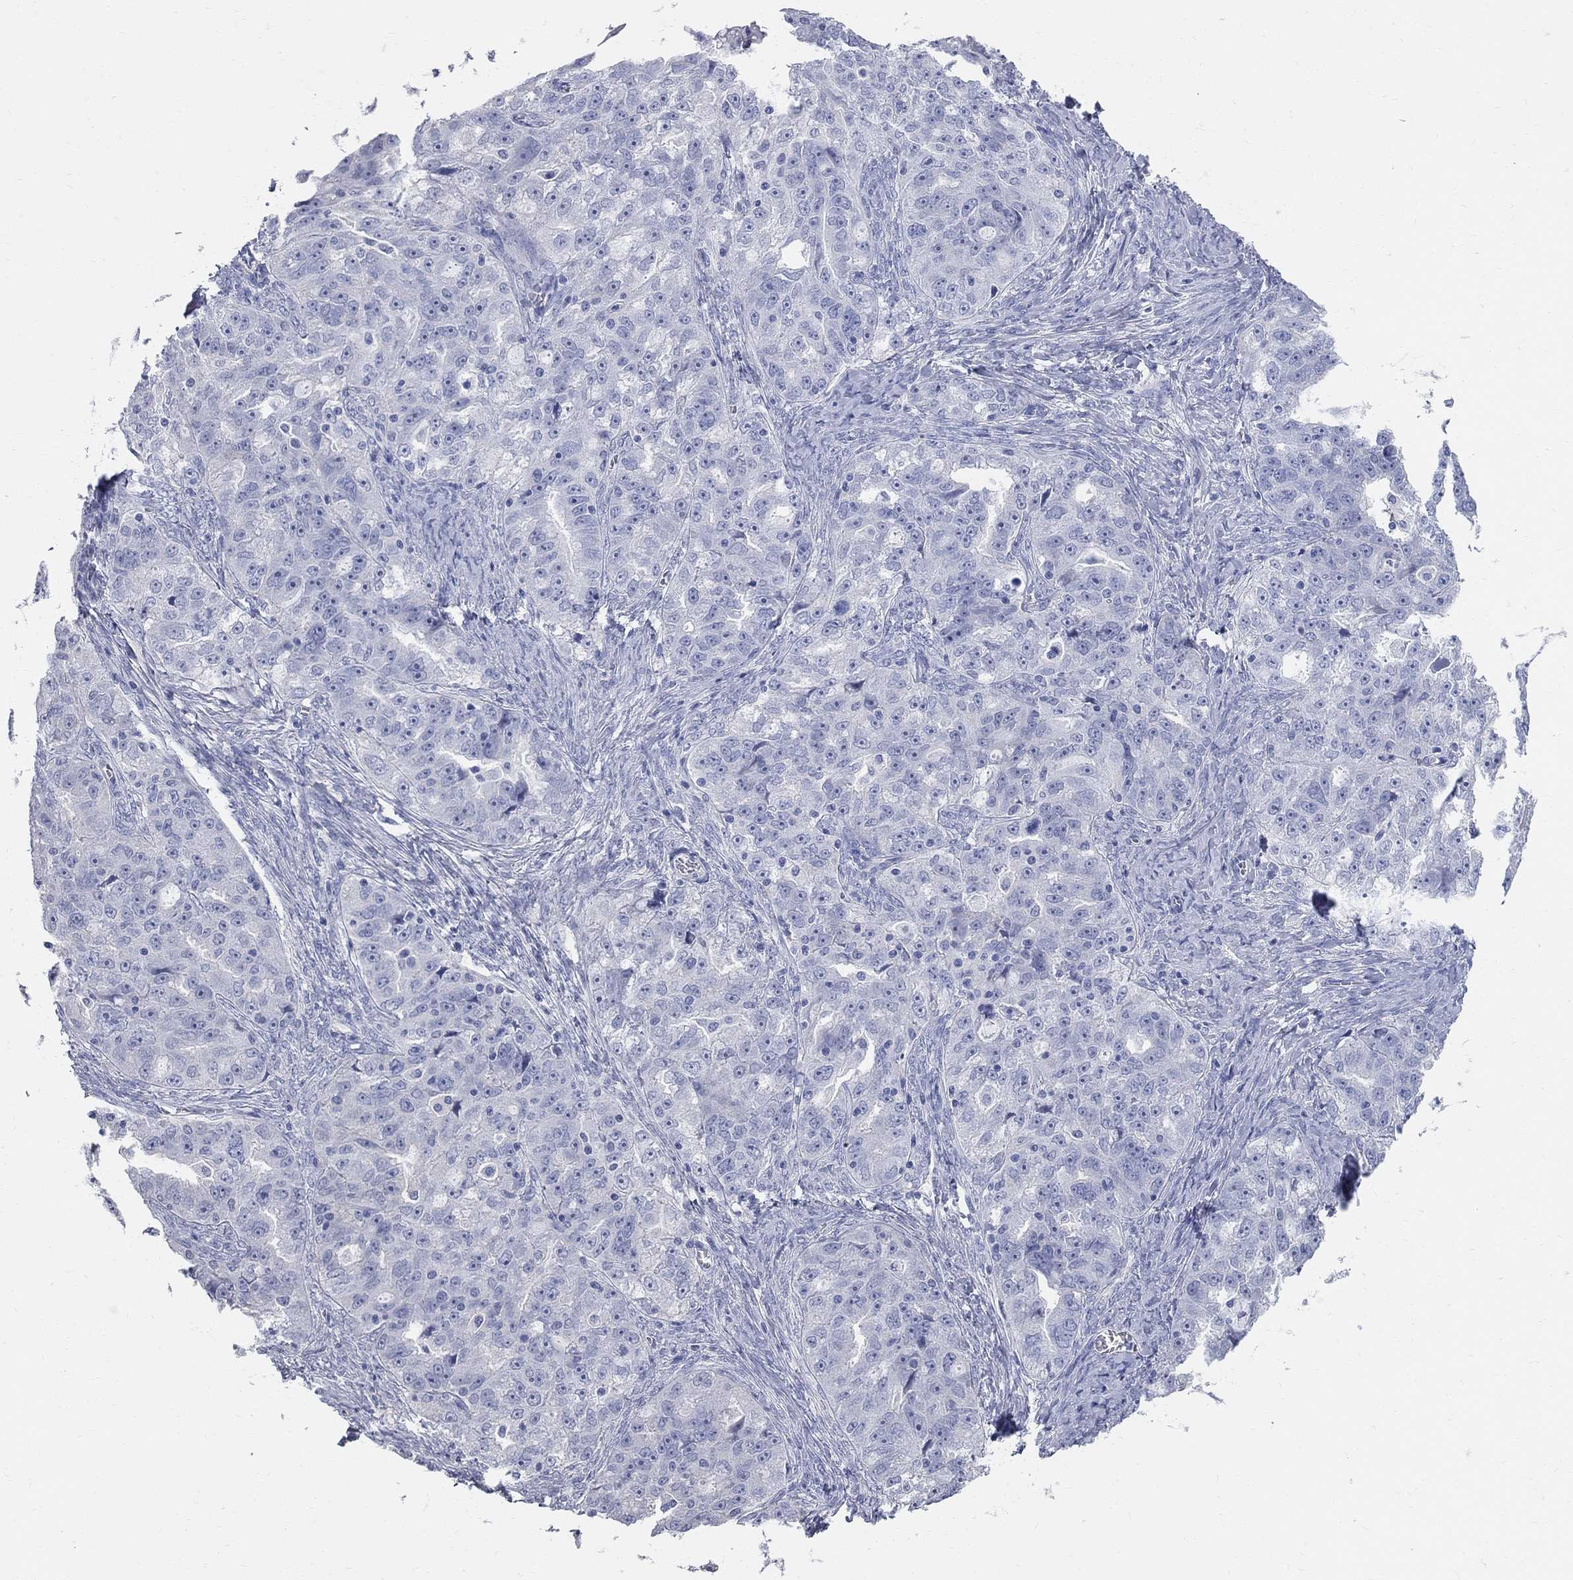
{"staining": {"intensity": "negative", "quantity": "none", "location": "none"}, "tissue": "ovarian cancer", "cell_type": "Tumor cells", "image_type": "cancer", "snomed": [{"axis": "morphology", "description": "Cystadenocarcinoma, serous, NOS"}, {"axis": "topography", "description": "Ovary"}], "caption": "Histopathology image shows no protein staining in tumor cells of ovarian serous cystadenocarcinoma tissue.", "gene": "AOX1", "patient": {"sex": "female", "age": 51}}